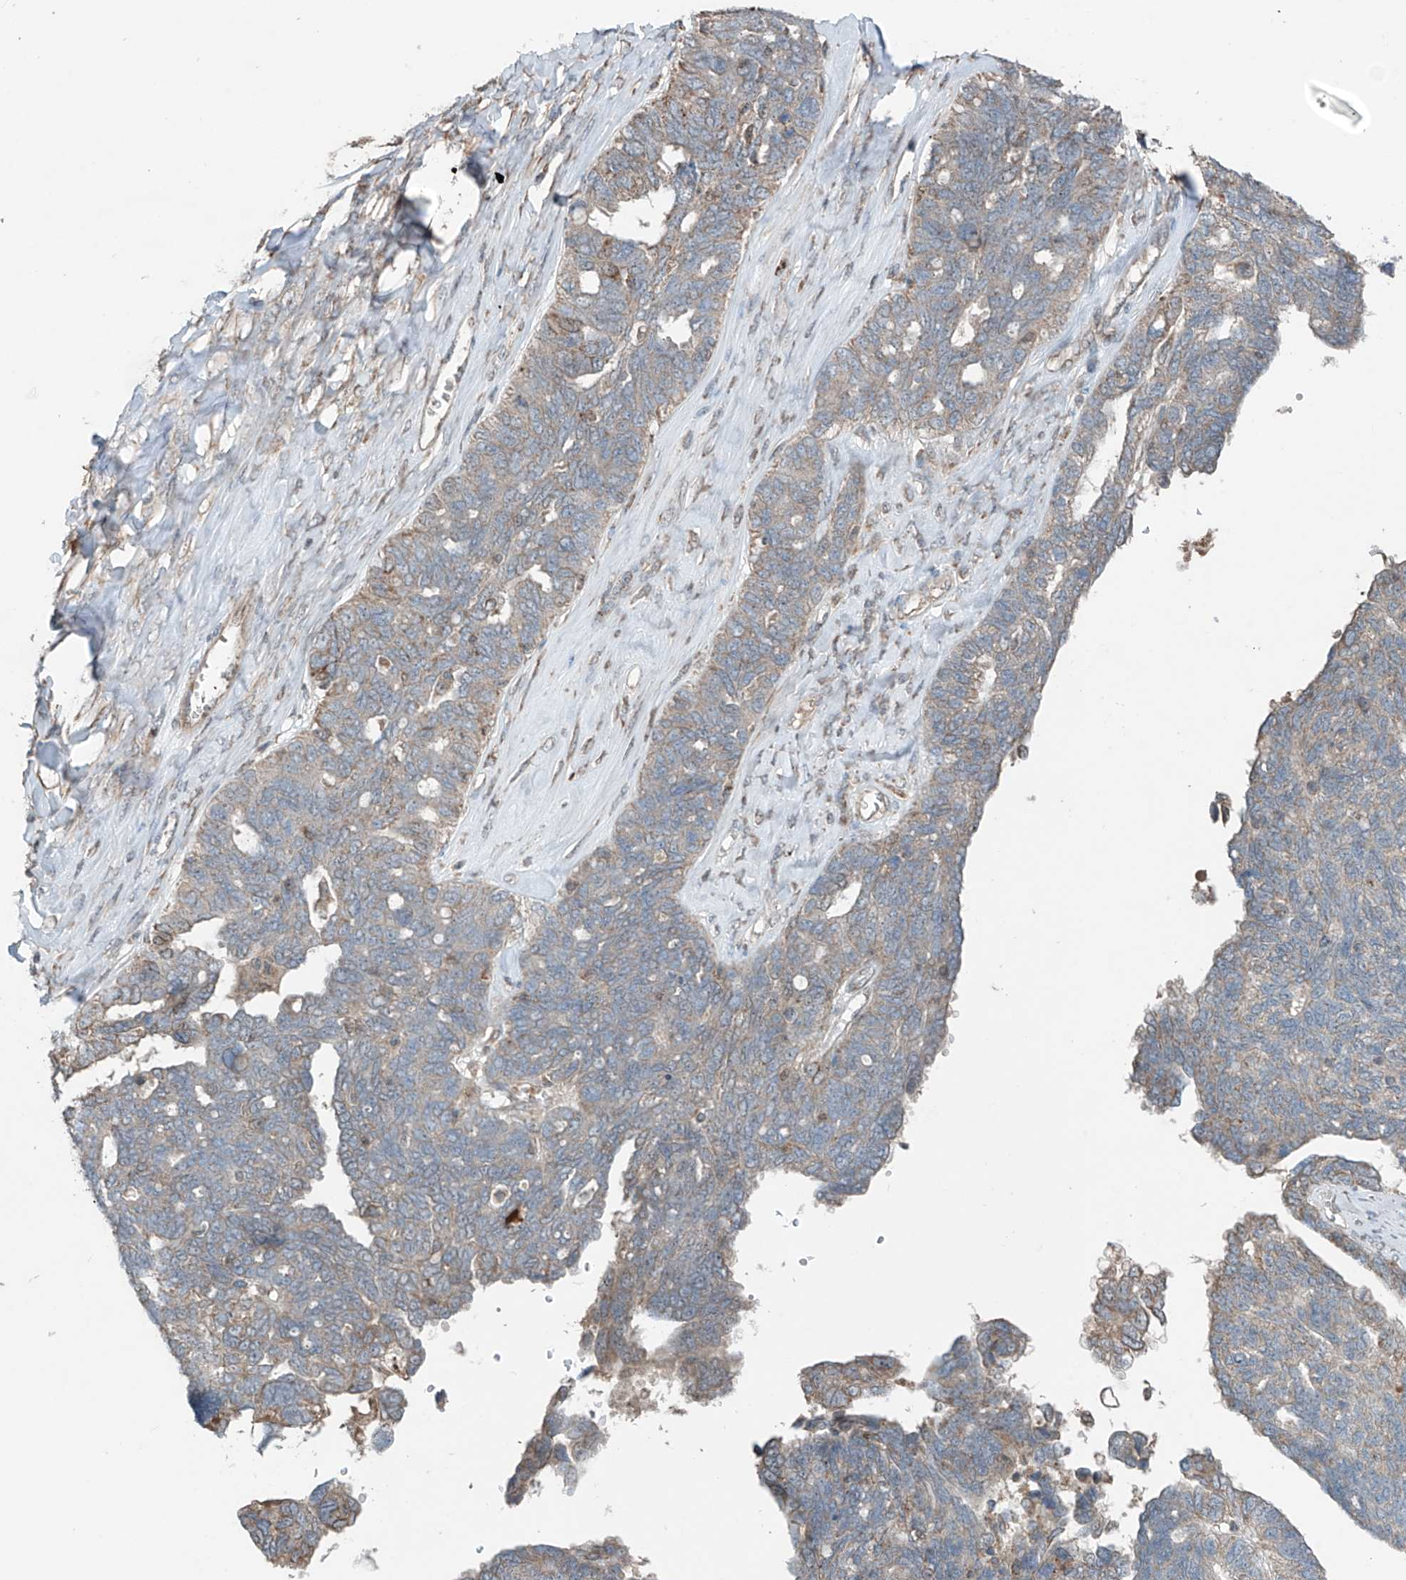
{"staining": {"intensity": "weak", "quantity": "<25%", "location": "cytoplasmic/membranous"}, "tissue": "ovarian cancer", "cell_type": "Tumor cells", "image_type": "cancer", "snomed": [{"axis": "morphology", "description": "Cystadenocarcinoma, serous, NOS"}, {"axis": "topography", "description": "Ovary"}], "caption": "The IHC image has no significant expression in tumor cells of ovarian cancer tissue. The staining was performed using DAB (3,3'-diaminobenzidine) to visualize the protein expression in brown, while the nuclei were stained in blue with hematoxylin (Magnification: 20x).", "gene": "SAMD3", "patient": {"sex": "female", "age": 79}}